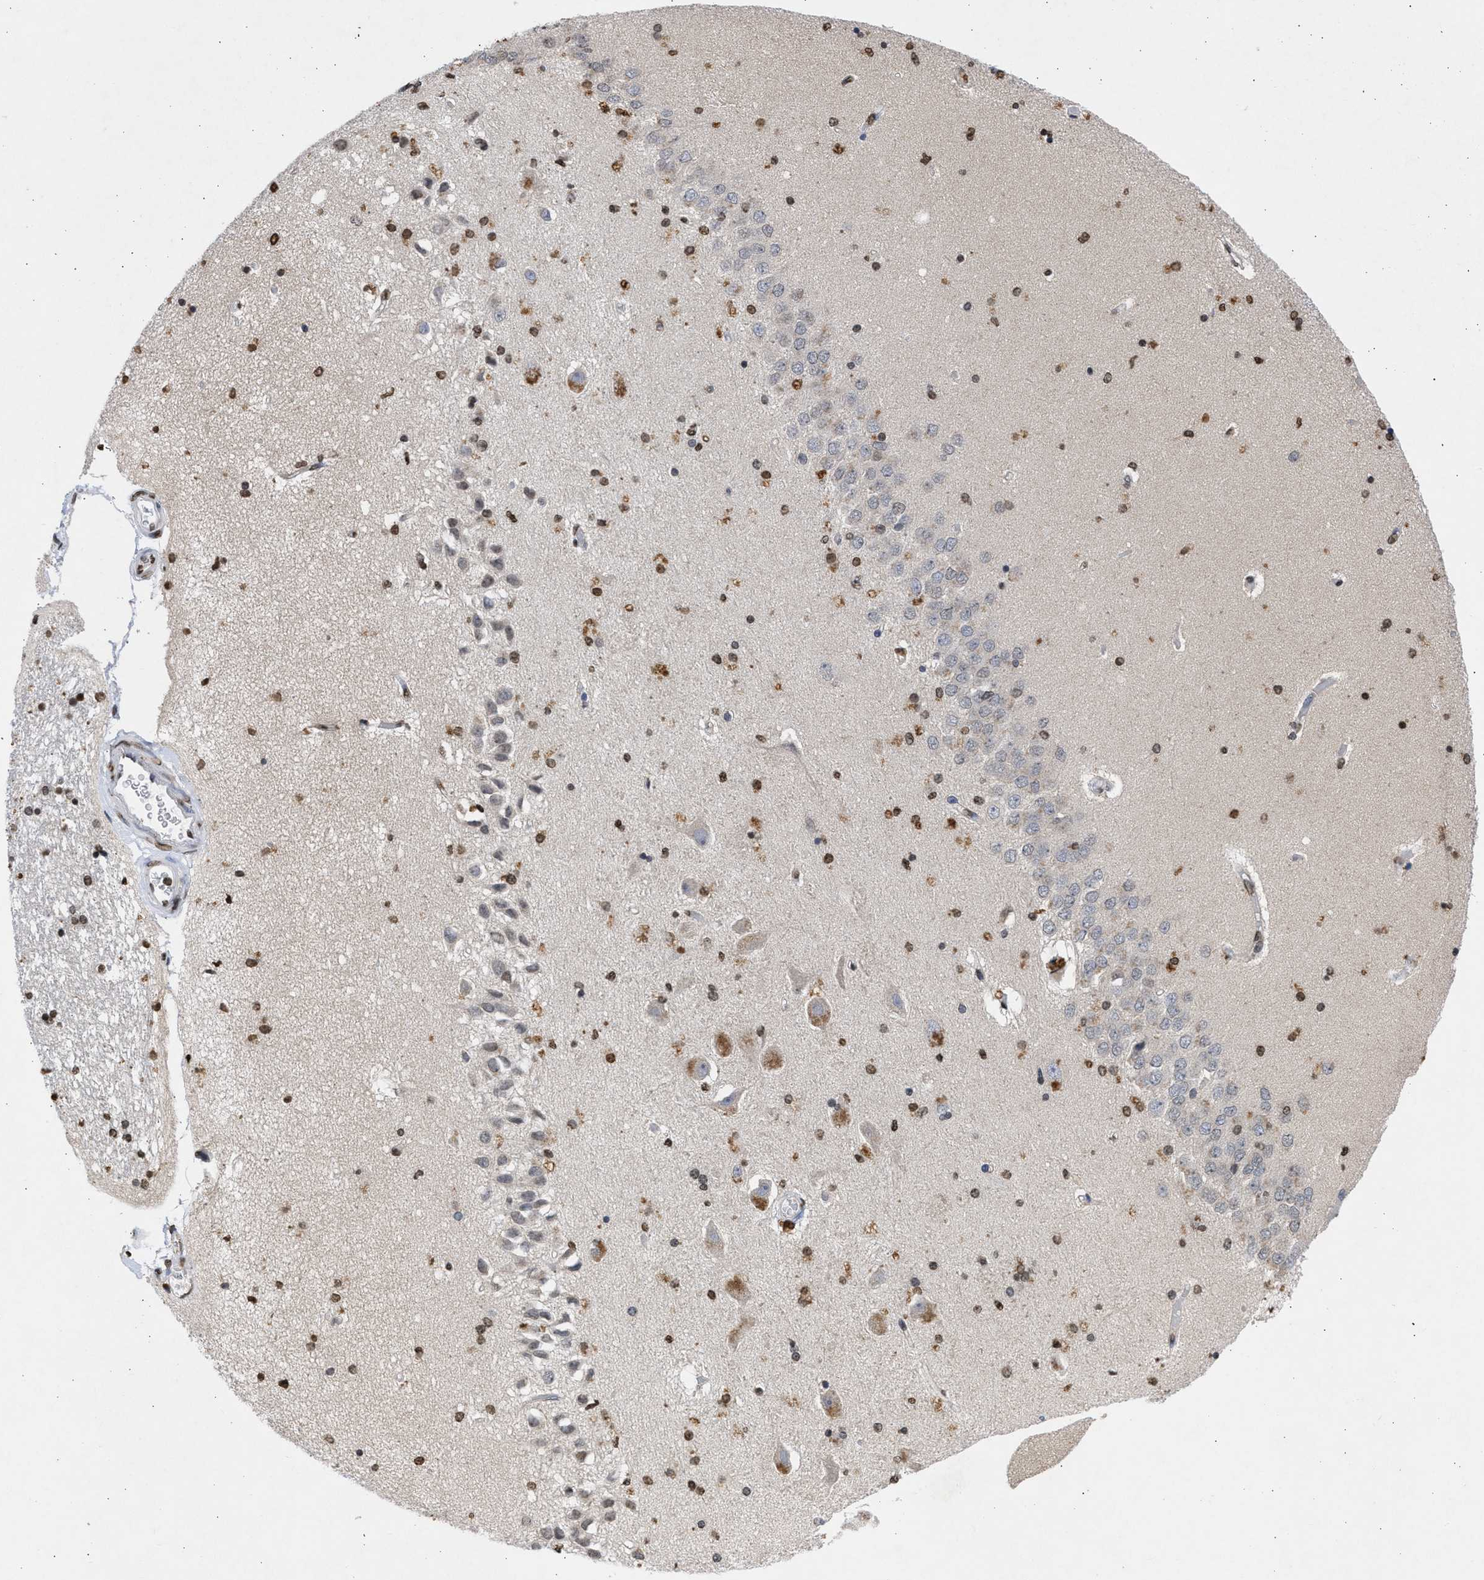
{"staining": {"intensity": "moderate", "quantity": ">75%", "location": "nuclear"}, "tissue": "hippocampus", "cell_type": "Glial cells", "image_type": "normal", "snomed": [{"axis": "morphology", "description": "Normal tissue, NOS"}, {"axis": "topography", "description": "Hippocampus"}], "caption": "Immunohistochemical staining of benign human hippocampus demonstrates >75% levels of moderate nuclear protein expression in about >75% of glial cells. The staining was performed using DAB (3,3'-diaminobenzidine) to visualize the protein expression in brown, while the nuclei were stained in blue with hematoxylin (Magnification: 20x).", "gene": "NUP35", "patient": {"sex": "female", "age": 54}}